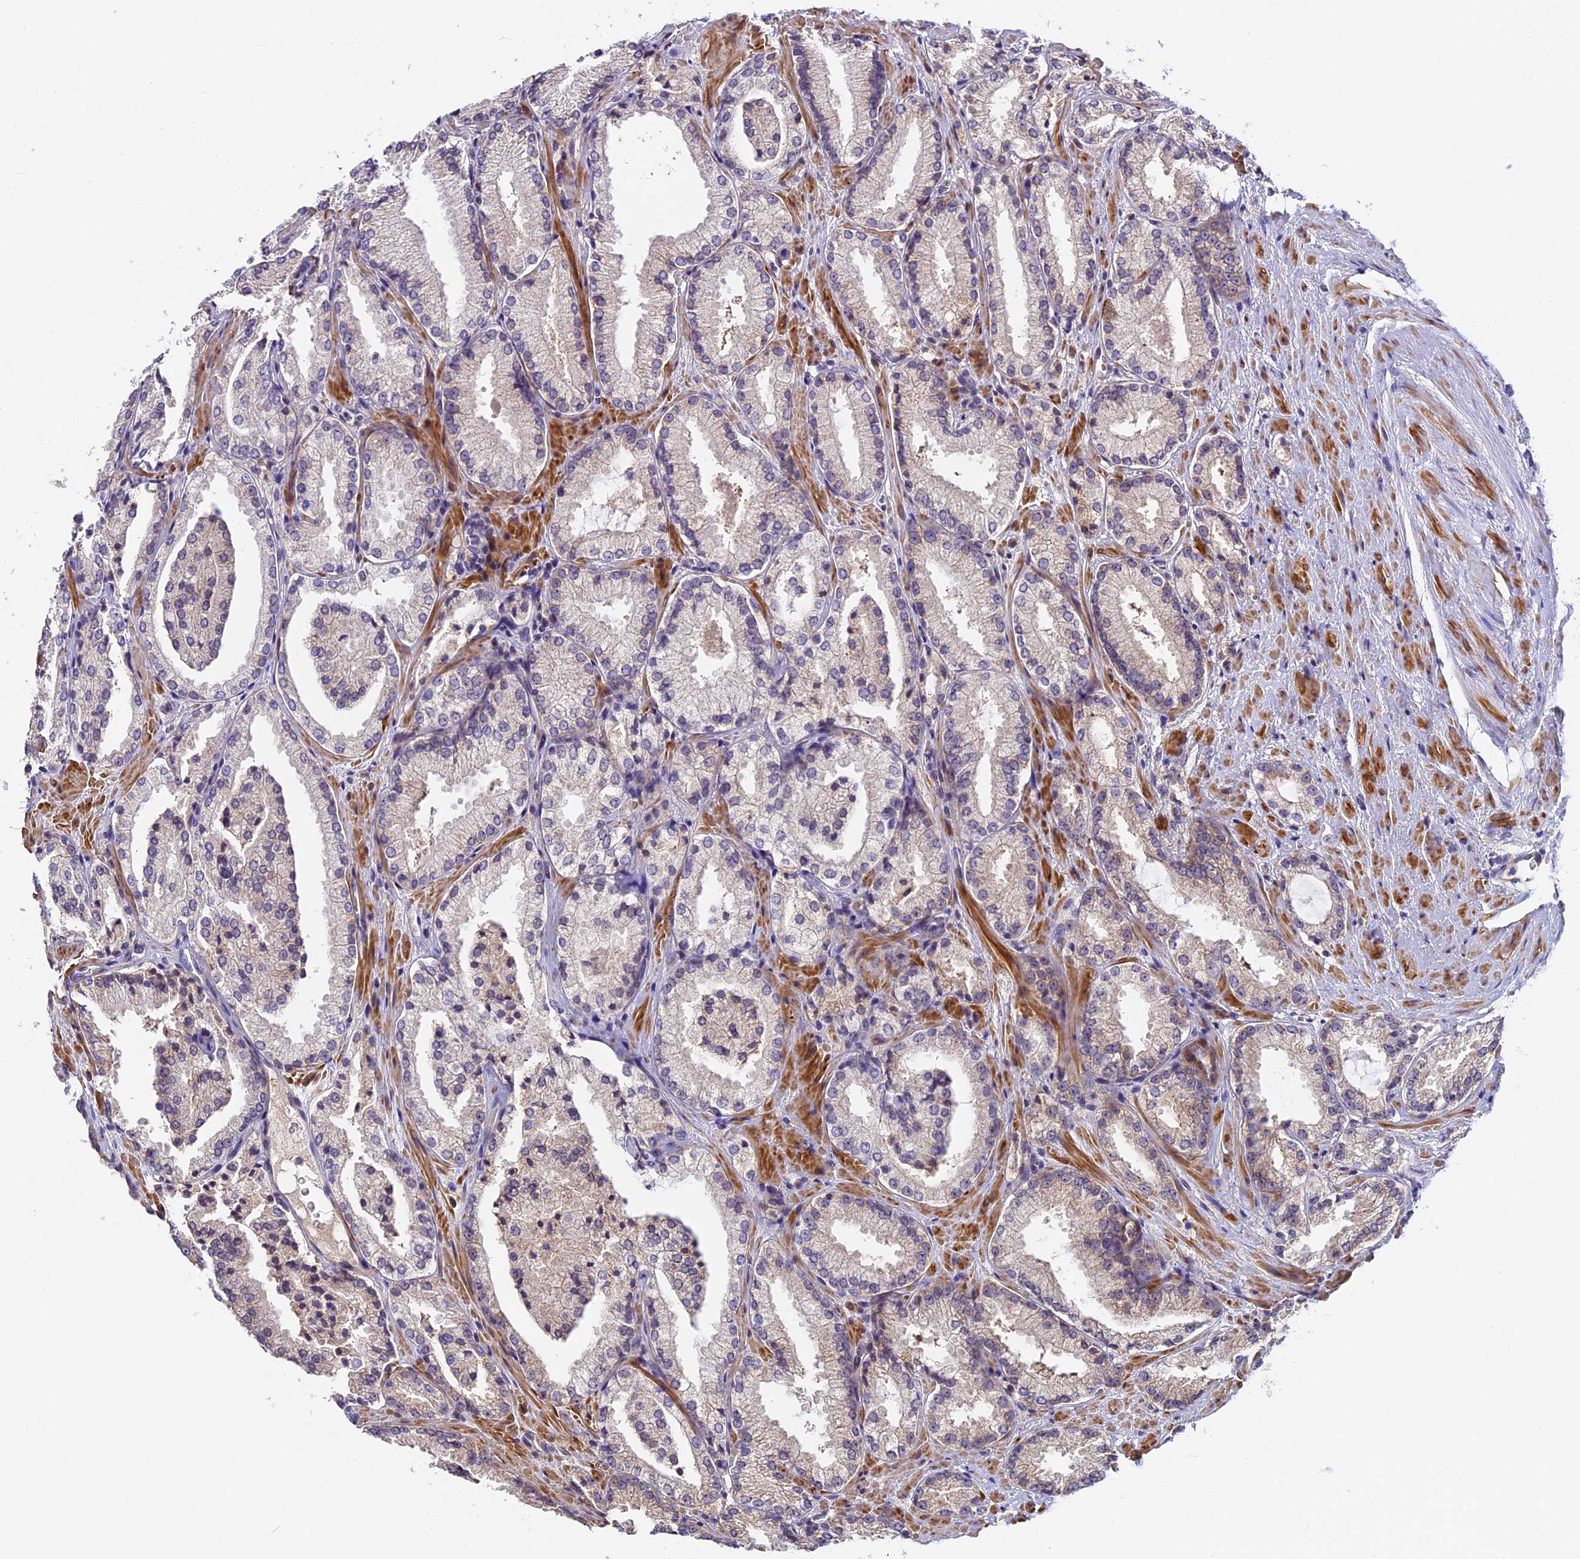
{"staining": {"intensity": "weak", "quantity": "<25%", "location": "cytoplasmic/membranous"}, "tissue": "prostate cancer", "cell_type": "Tumor cells", "image_type": "cancer", "snomed": [{"axis": "morphology", "description": "Adenocarcinoma, High grade"}, {"axis": "topography", "description": "Prostate"}], "caption": "DAB (3,3'-diaminobenzidine) immunohistochemical staining of prostate cancer shows no significant positivity in tumor cells. (Brightfield microscopy of DAB immunohistochemistry (IHC) at high magnification).", "gene": "FAM98C", "patient": {"sex": "male", "age": 73}}